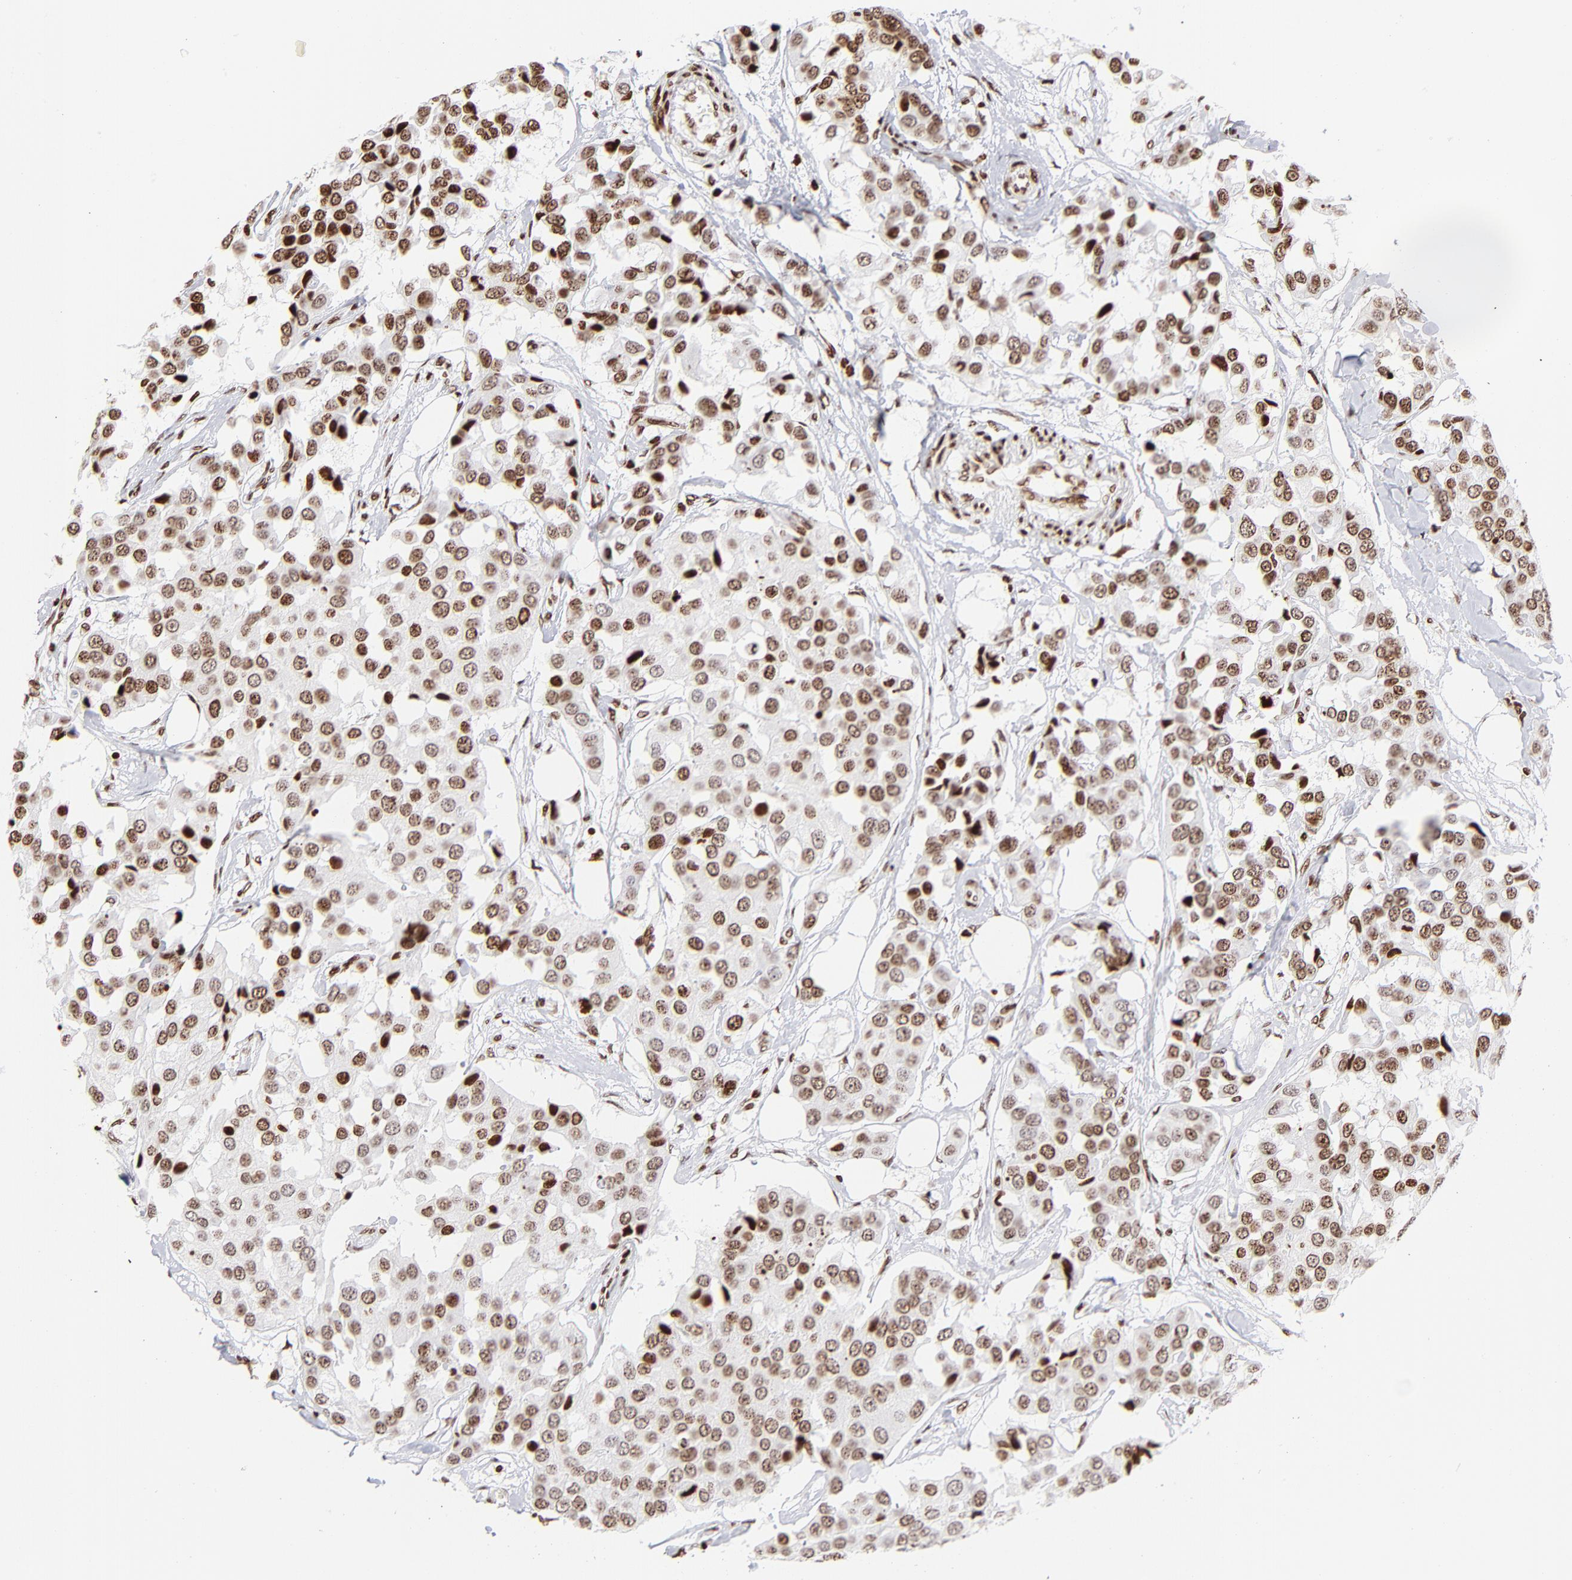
{"staining": {"intensity": "moderate", "quantity": ">75%", "location": "nuclear"}, "tissue": "breast cancer", "cell_type": "Tumor cells", "image_type": "cancer", "snomed": [{"axis": "morphology", "description": "Duct carcinoma"}, {"axis": "topography", "description": "Breast"}], "caption": "Immunohistochemical staining of breast invasive ductal carcinoma displays medium levels of moderate nuclear positivity in about >75% of tumor cells. The protein is stained brown, and the nuclei are stained in blue (DAB IHC with brightfield microscopy, high magnification).", "gene": "RTL4", "patient": {"sex": "female", "age": 80}}